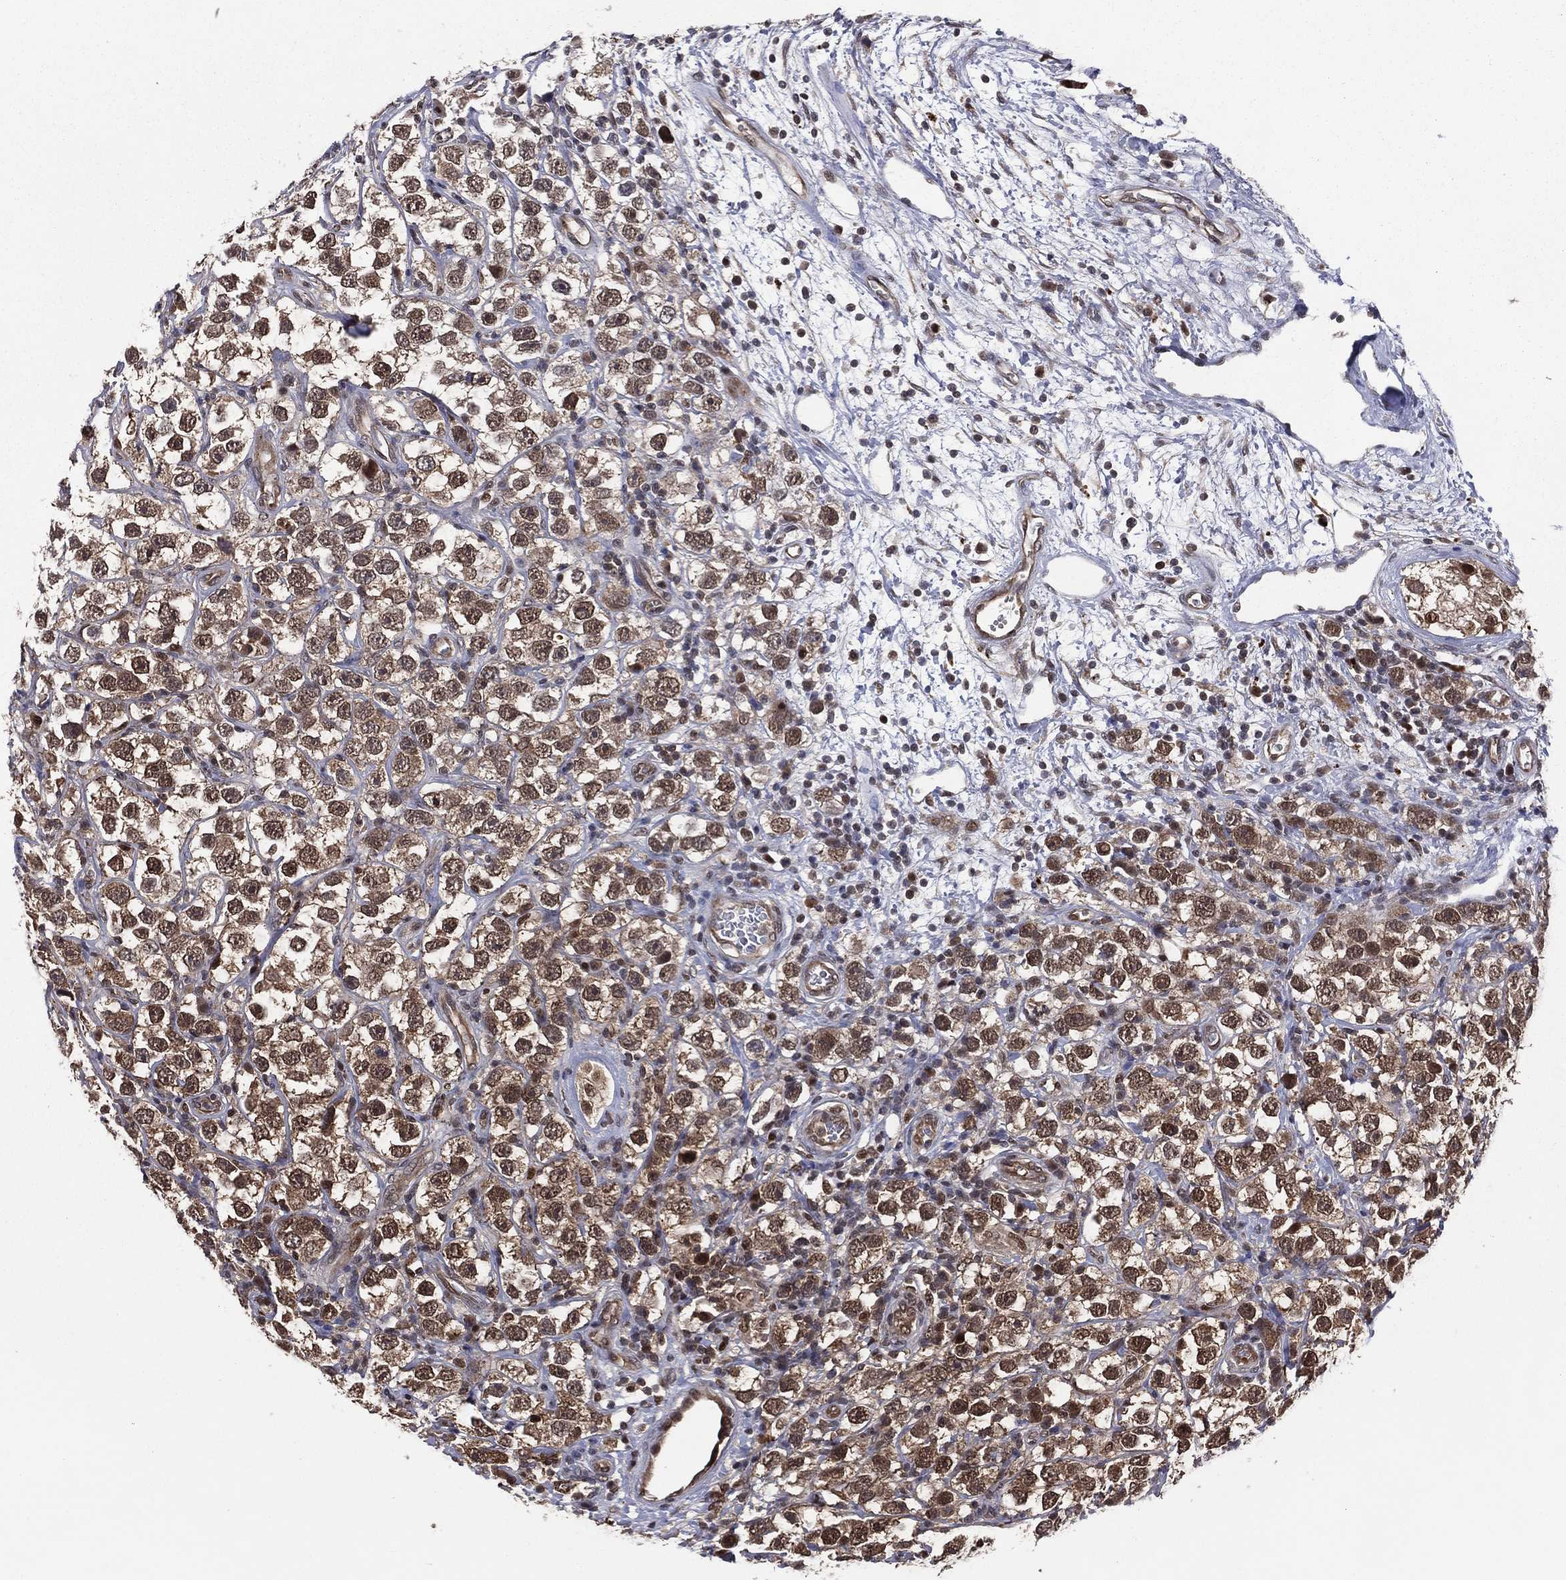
{"staining": {"intensity": "moderate", "quantity": ">75%", "location": "cytoplasmic/membranous,nuclear"}, "tissue": "testis cancer", "cell_type": "Tumor cells", "image_type": "cancer", "snomed": [{"axis": "morphology", "description": "Seminoma, NOS"}, {"axis": "topography", "description": "Testis"}], "caption": "Human testis cancer stained with a protein marker shows moderate staining in tumor cells.", "gene": "ICOSLG", "patient": {"sex": "male", "age": 26}}